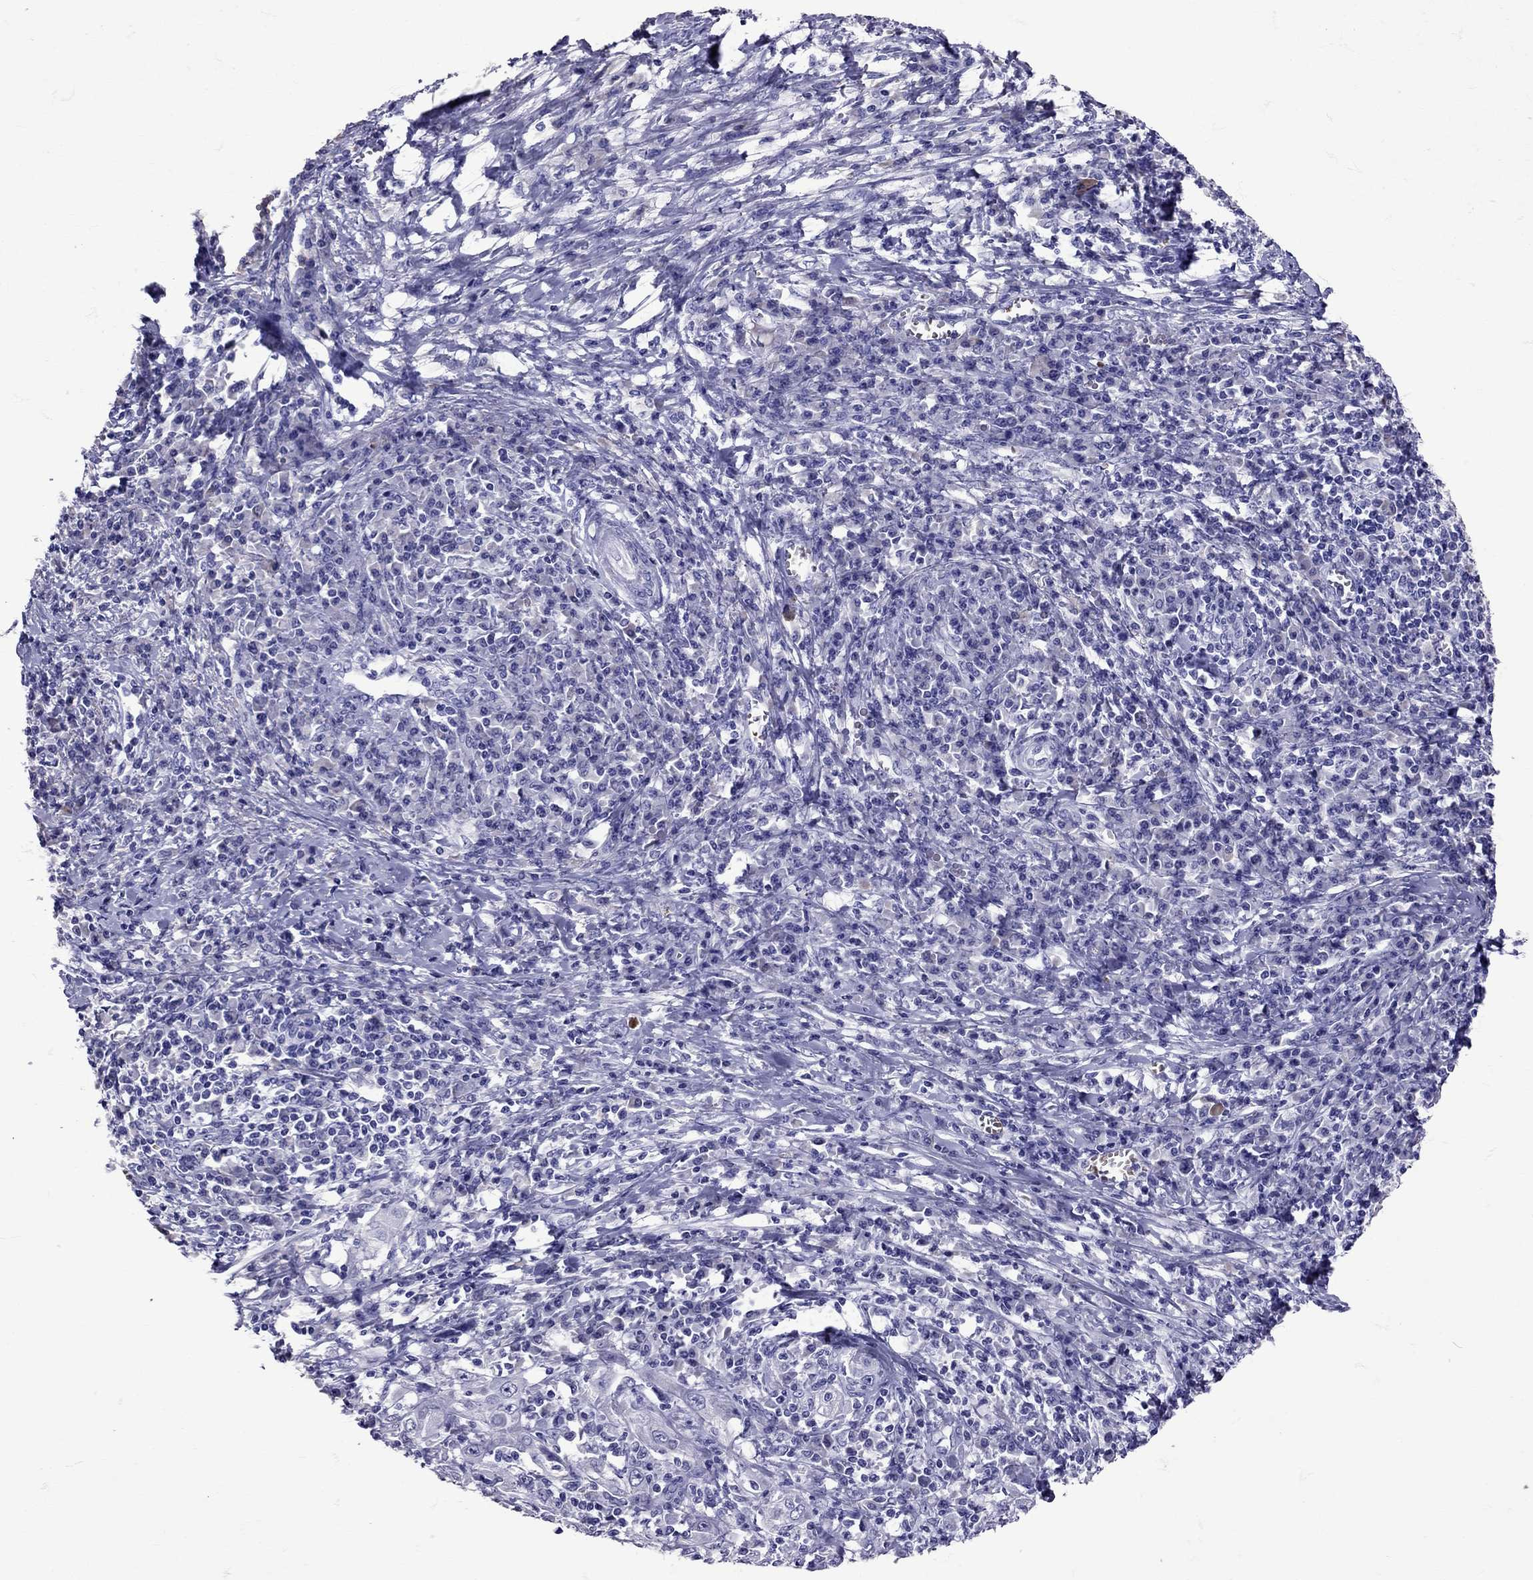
{"staining": {"intensity": "negative", "quantity": "none", "location": "none"}, "tissue": "cervical cancer", "cell_type": "Tumor cells", "image_type": "cancer", "snomed": [{"axis": "morphology", "description": "Squamous cell carcinoma, NOS"}, {"axis": "topography", "description": "Cervix"}], "caption": "The micrograph reveals no staining of tumor cells in cervical cancer.", "gene": "TBR1", "patient": {"sex": "female", "age": 46}}